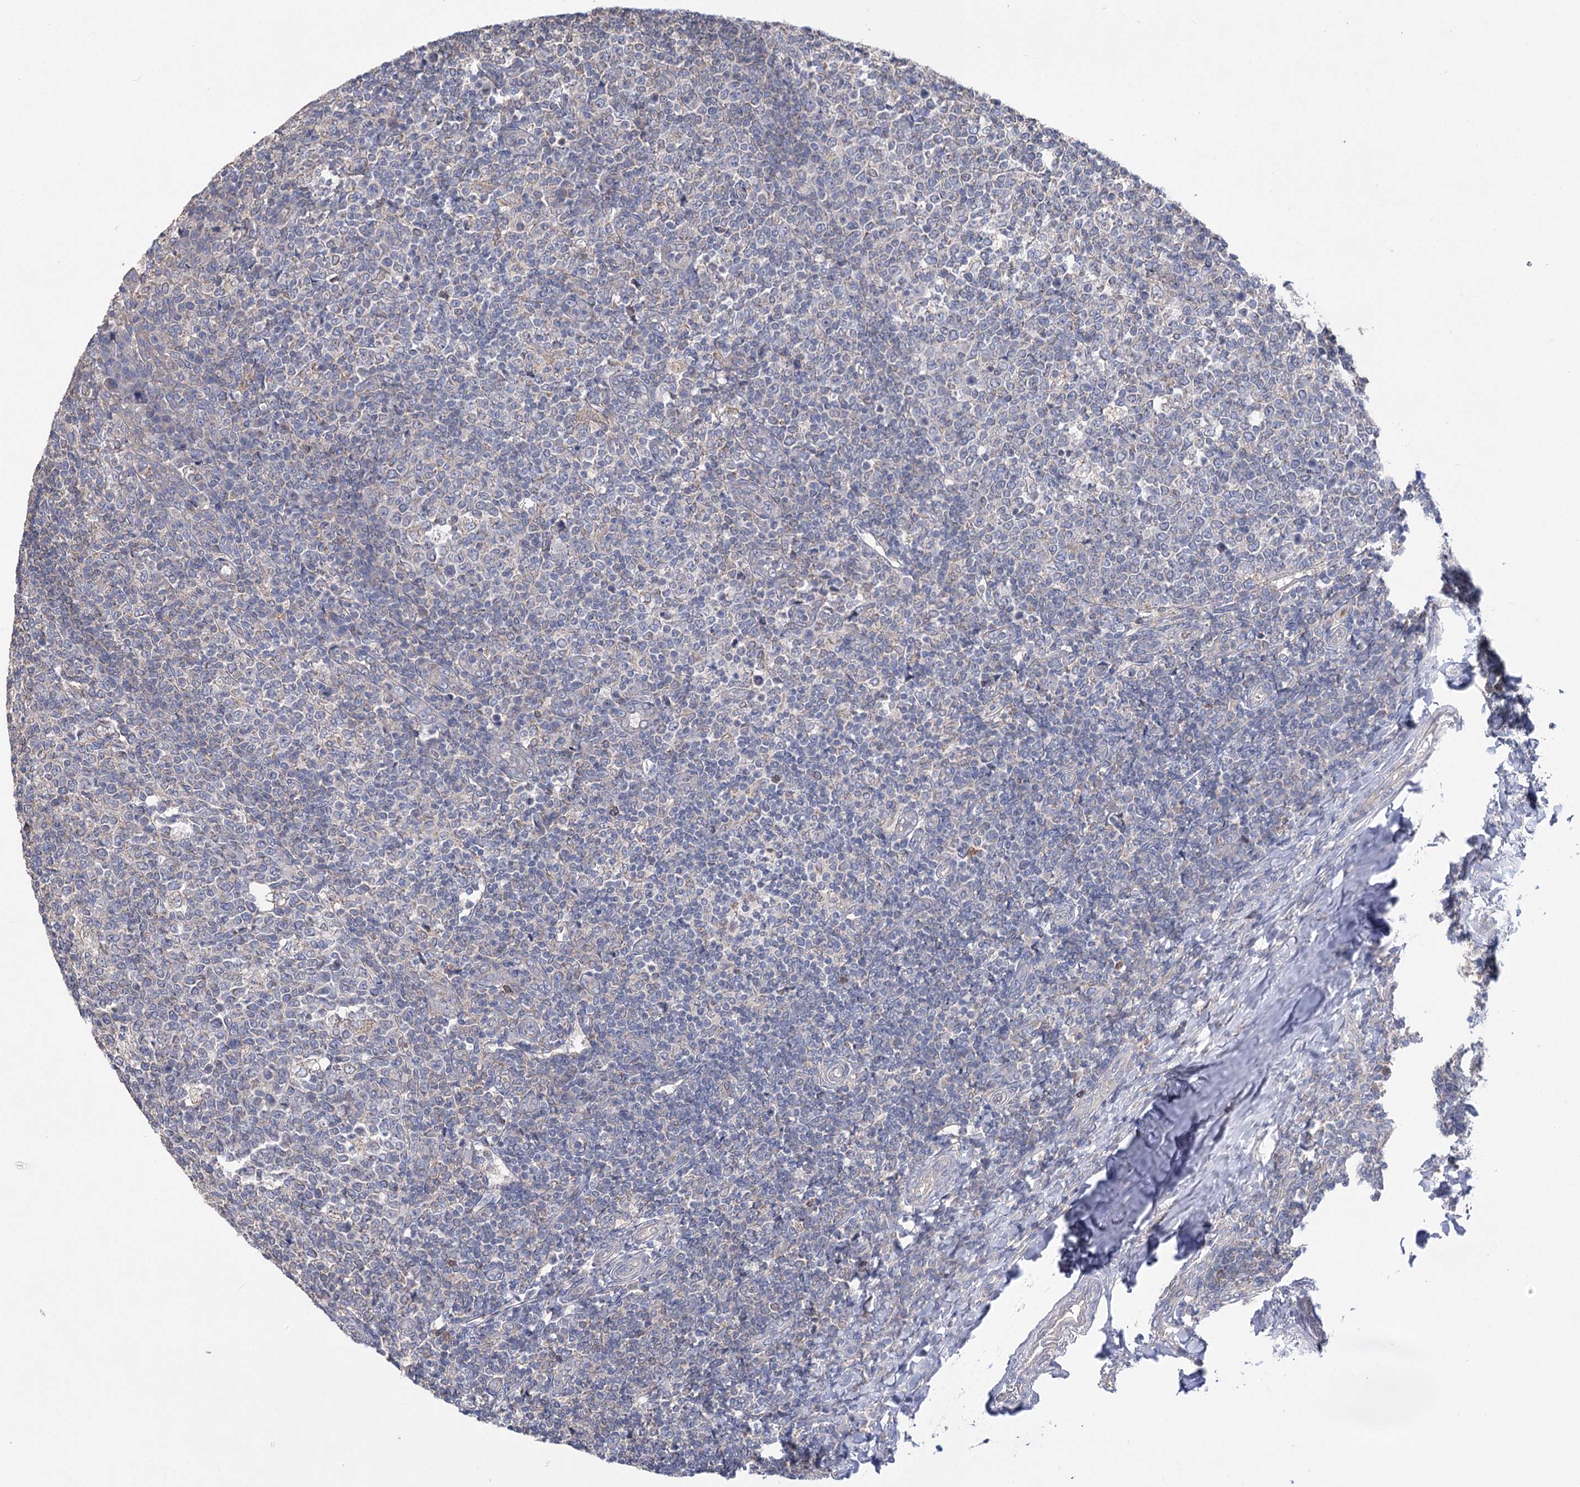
{"staining": {"intensity": "negative", "quantity": "none", "location": "none"}, "tissue": "tonsil", "cell_type": "Germinal center cells", "image_type": "normal", "snomed": [{"axis": "morphology", "description": "Normal tissue, NOS"}, {"axis": "topography", "description": "Tonsil"}], "caption": "A high-resolution micrograph shows IHC staining of unremarkable tonsil, which reveals no significant expression in germinal center cells. (DAB (3,3'-diaminobenzidine) IHC, high magnification).", "gene": "AURKC", "patient": {"sex": "female", "age": 19}}